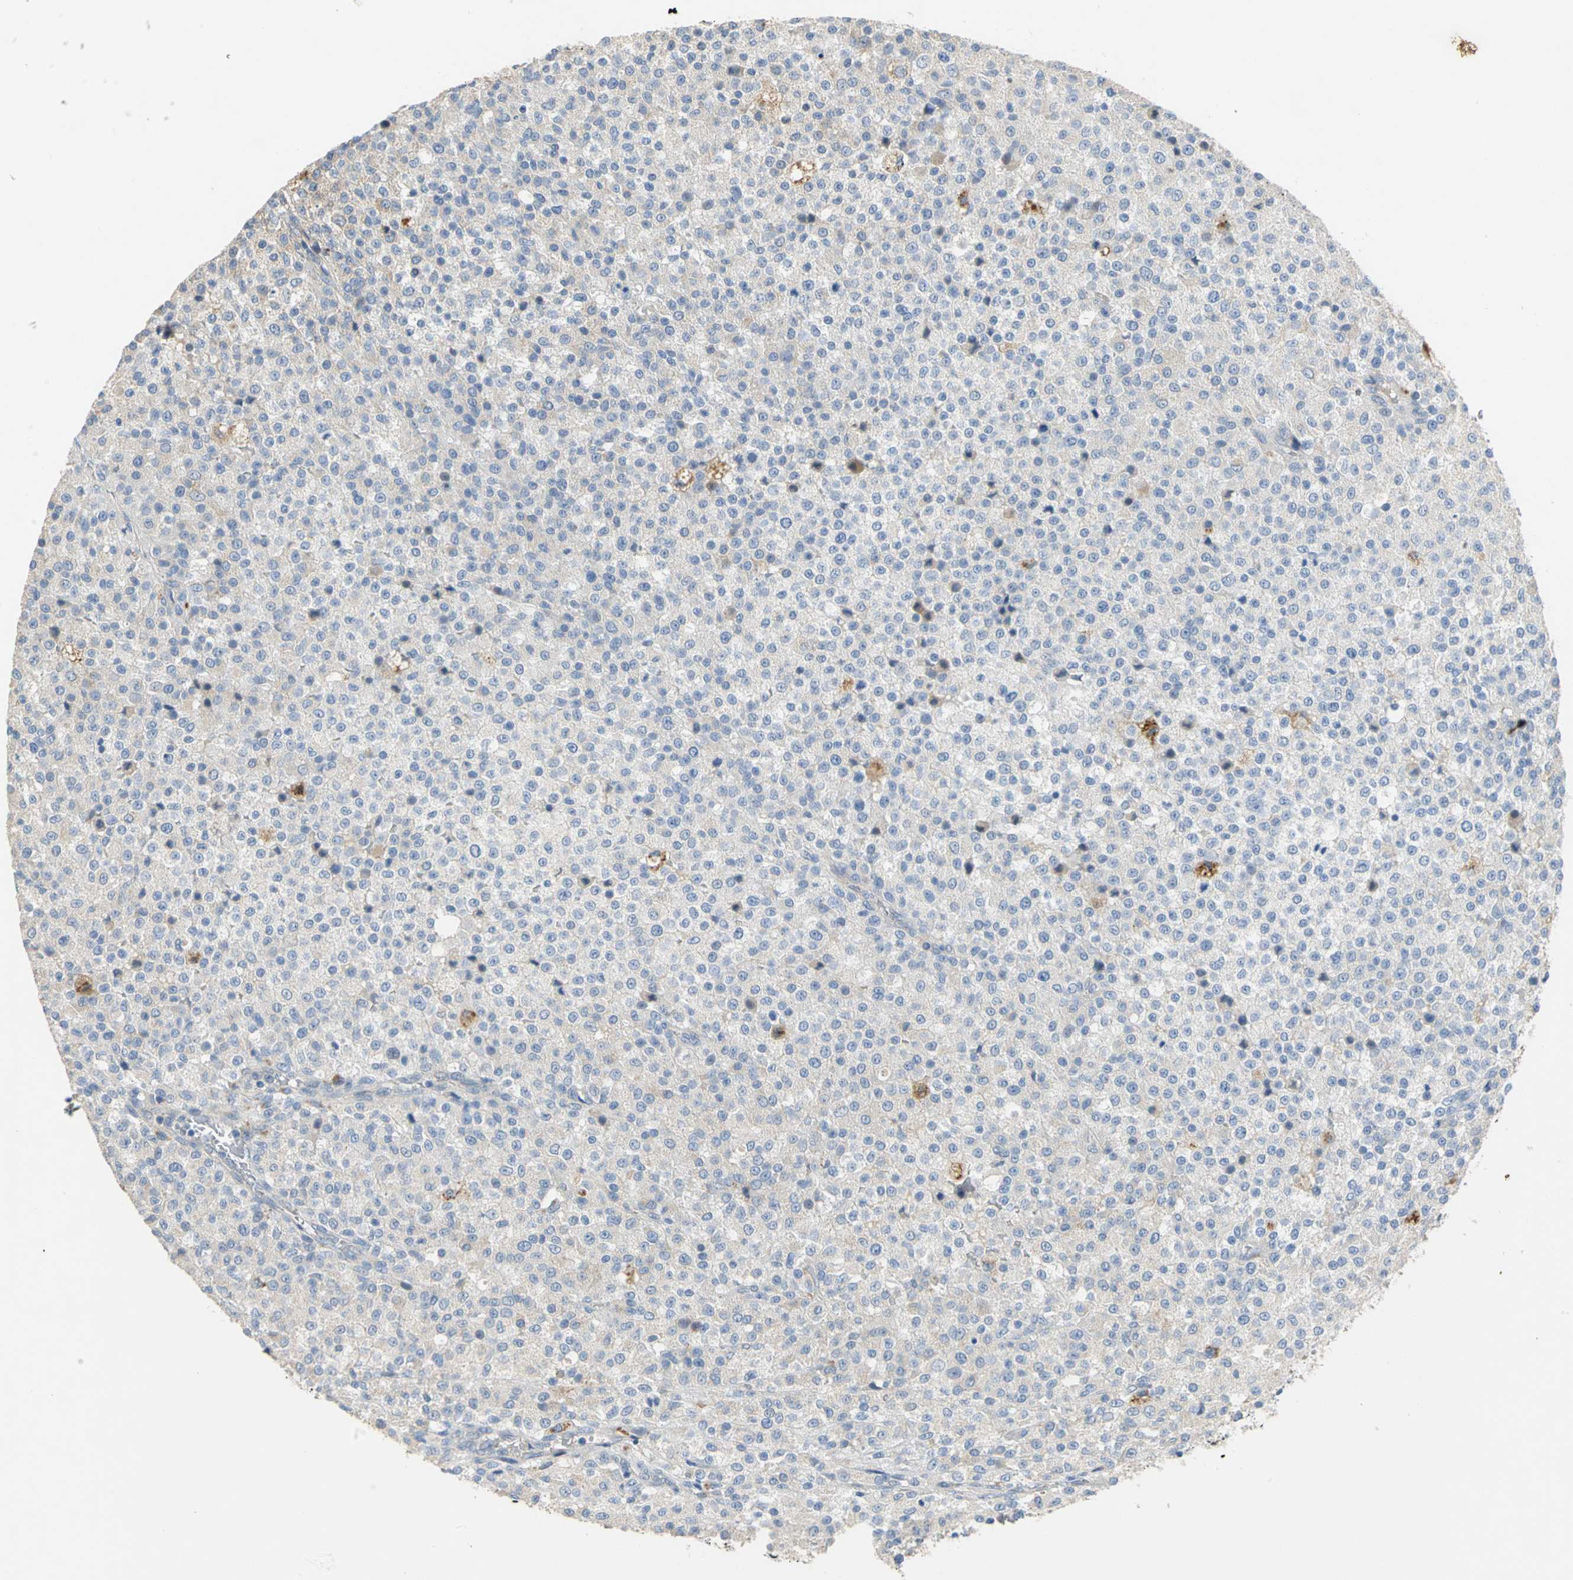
{"staining": {"intensity": "negative", "quantity": "none", "location": "none"}, "tissue": "testis cancer", "cell_type": "Tumor cells", "image_type": "cancer", "snomed": [{"axis": "morphology", "description": "Seminoma, NOS"}, {"axis": "topography", "description": "Testis"}], "caption": "Immunohistochemistry histopathology image of neoplastic tissue: testis cancer (seminoma) stained with DAB displays no significant protein expression in tumor cells. (DAB (3,3'-diaminobenzidine) IHC visualized using brightfield microscopy, high magnification).", "gene": "IL17RB", "patient": {"sex": "male", "age": 59}}